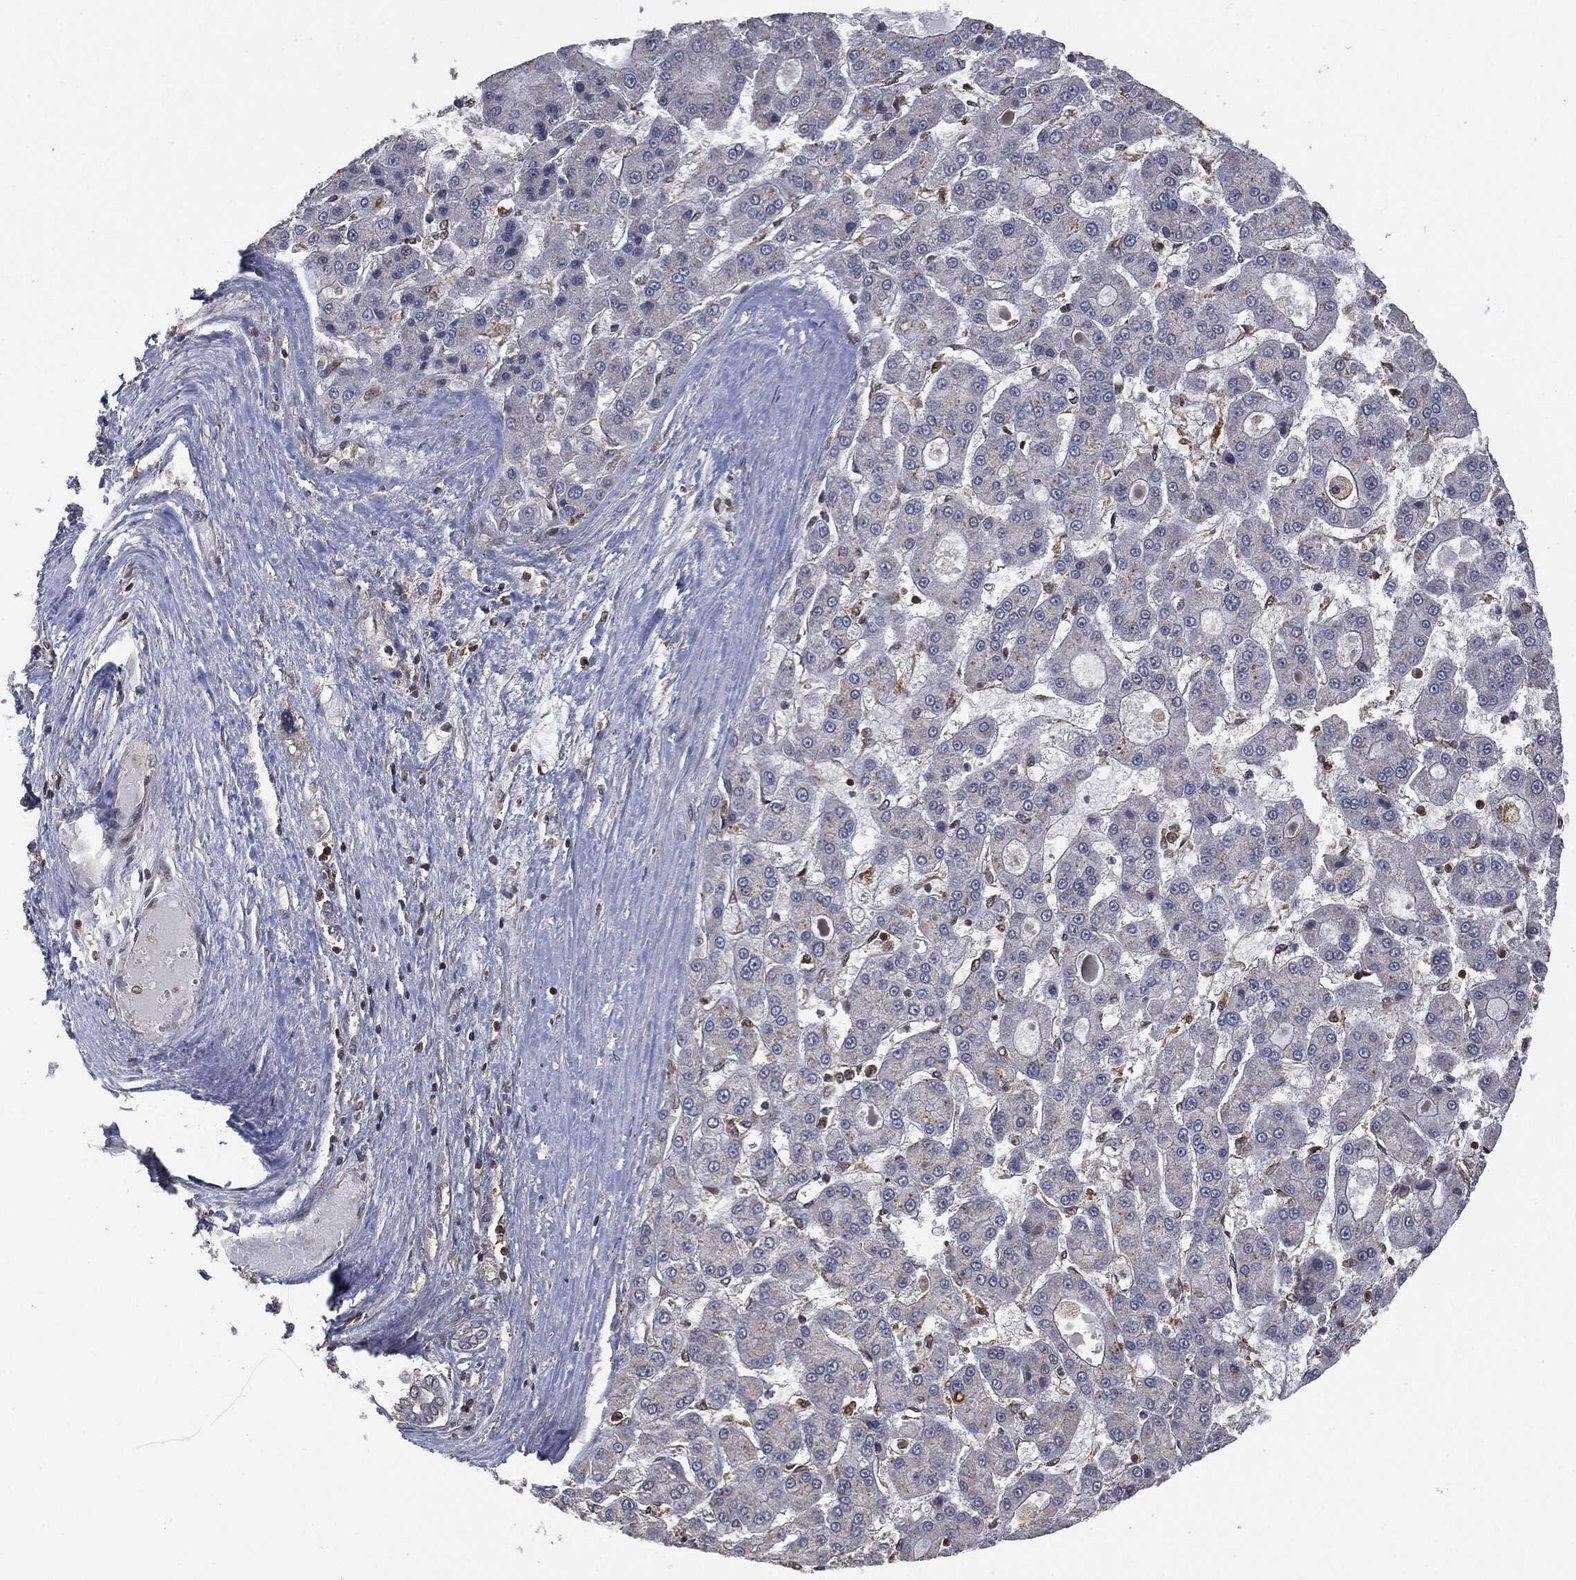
{"staining": {"intensity": "negative", "quantity": "none", "location": "none"}, "tissue": "liver cancer", "cell_type": "Tumor cells", "image_type": "cancer", "snomed": [{"axis": "morphology", "description": "Carcinoma, Hepatocellular, NOS"}, {"axis": "topography", "description": "Liver"}], "caption": "Immunohistochemical staining of hepatocellular carcinoma (liver) reveals no significant expression in tumor cells.", "gene": "PSMB10", "patient": {"sex": "male", "age": 70}}